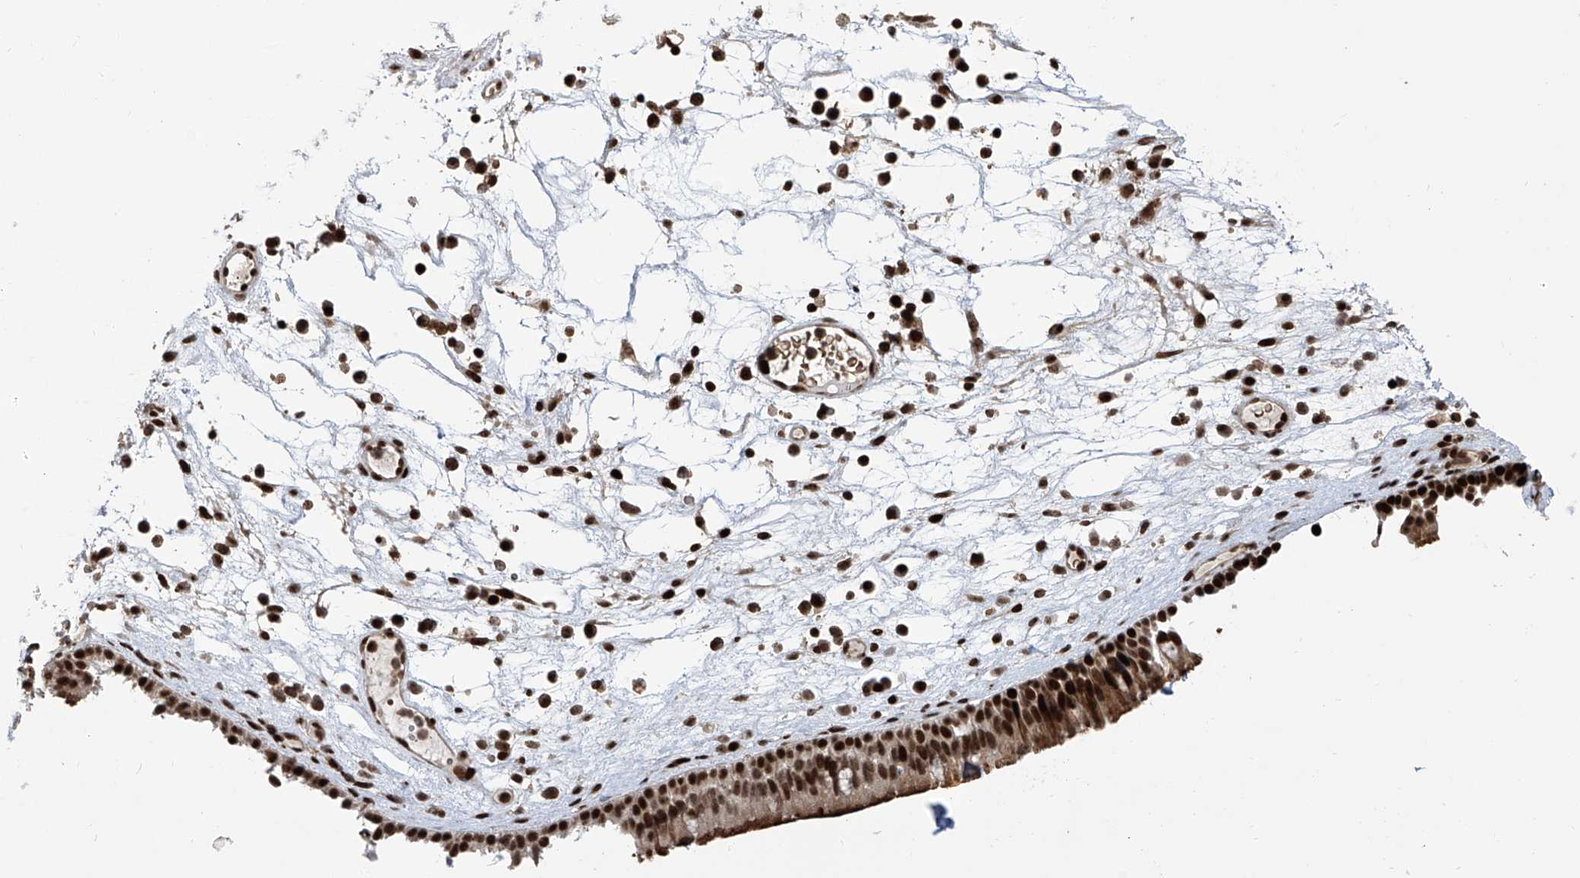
{"staining": {"intensity": "strong", "quantity": ">75%", "location": "cytoplasmic/membranous,nuclear"}, "tissue": "nasopharynx", "cell_type": "Respiratory epithelial cells", "image_type": "normal", "snomed": [{"axis": "morphology", "description": "Normal tissue, NOS"}, {"axis": "morphology", "description": "Inflammation, NOS"}, {"axis": "morphology", "description": "Malignant melanoma, Metastatic site"}, {"axis": "topography", "description": "Nasopharynx"}], "caption": "DAB (3,3'-diaminobenzidine) immunohistochemical staining of benign human nasopharynx shows strong cytoplasmic/membranous,nuclear protein staining in about >75% of respiratory epithelial cells.", "gene": "PAK1IP1", "patient": {"sex": "male", "age": 70}}